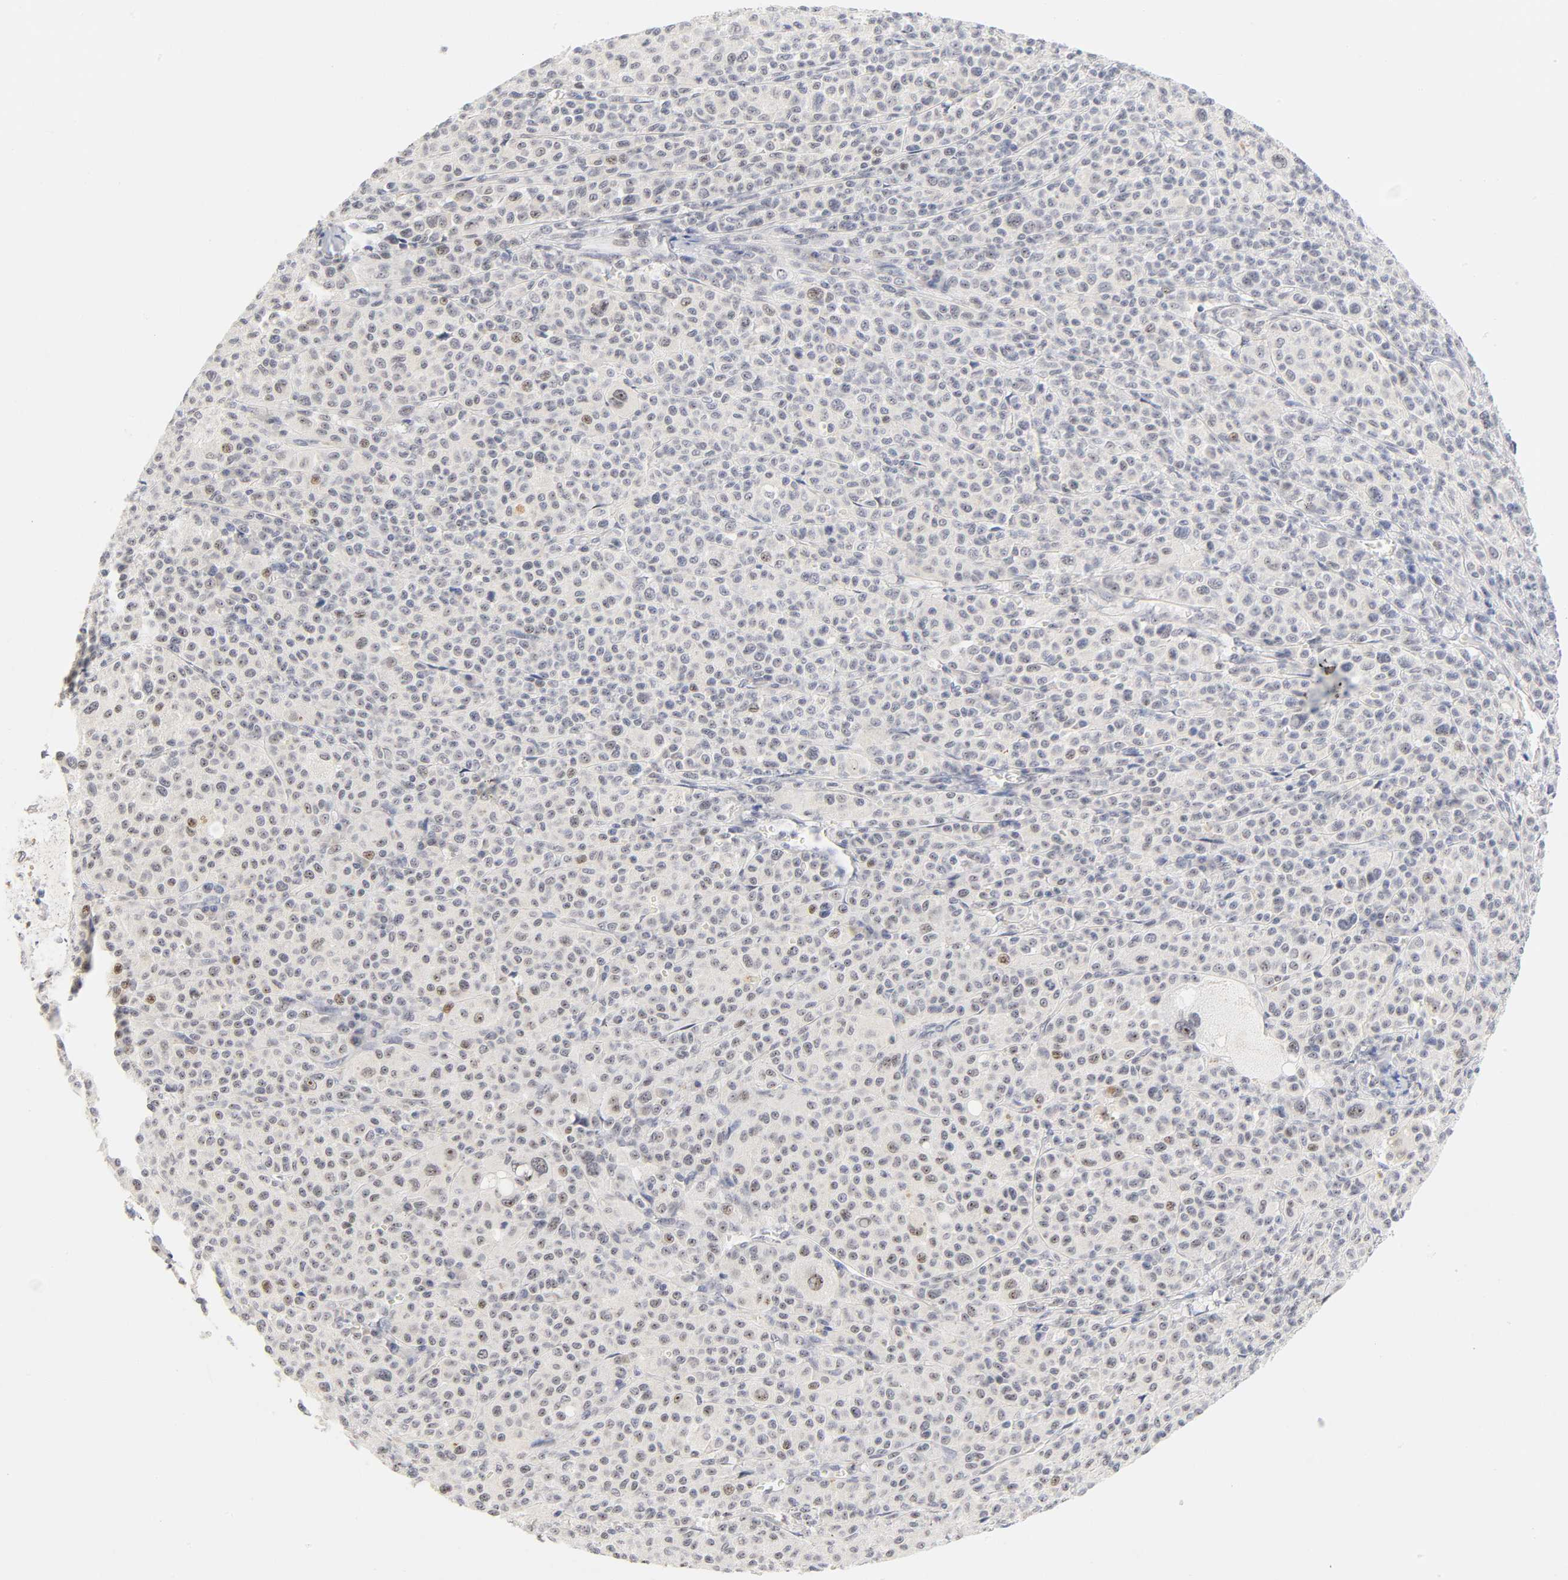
{"staining": {"intensity": "weak", "quantity": "<25%", "location": "nuclear"}, "tissue": "melanoma", "cell_type": "Tumor cells", "image_type": "cancer", "snomed": [{"axis": "morphology", "description": "Malignant melanoma, Metastatic site"}, {"axis": "topography", "description": "Skin"}], "caption": "This histopathology image is of malignant melanoma (metastatic site) stained with IHC to label a protein in brown with the nuclei are counter-stained blue. There is no expression in tumor cells.", "gene": "MNAT1", "patient": {"sex": "female", "age": 74}}